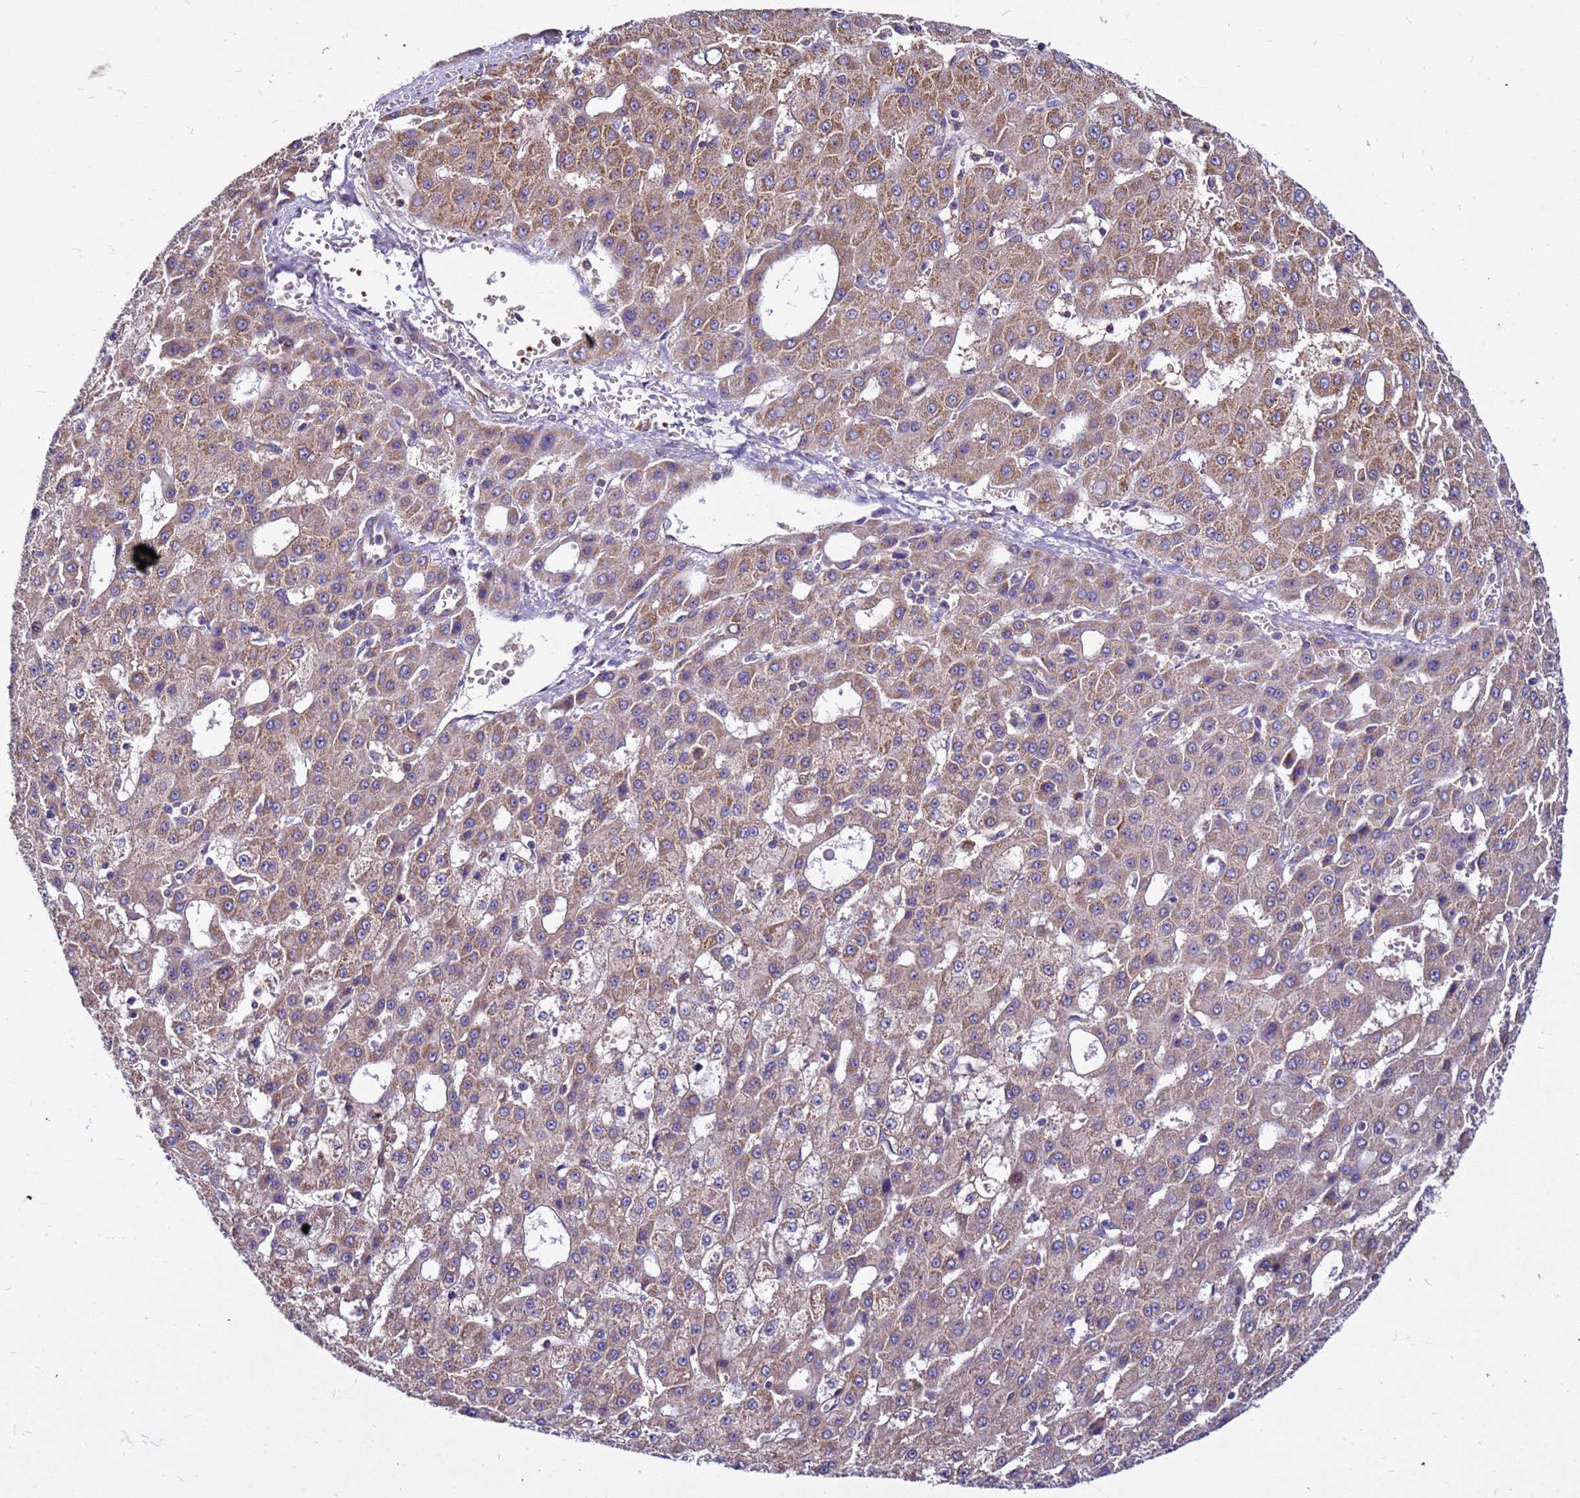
{"staining": {"intensity": "moderate", "quantity": ">75%", "location": "cytoplasmic/membranous"}, "tissue": "liver cancer", "cell_type": "Tumor cells", "image_type": "cancer", "snomed": [{"axis": "morphology", "description": "Carcinoma, Hepatocellular, NOS"}, {"axis": "topography", "description": "Liver"}], "caption": "Protein expression analysis of human liver hepatocellular carcinoma reveals moderate cytoplasmic/membranous staining in approximately >75% of tumor cells. (brown staining indicates protein expression, while blue staining denotes nuclei).", "gene": "PKD1", "patient": {"sex": "male", "age": 47}}